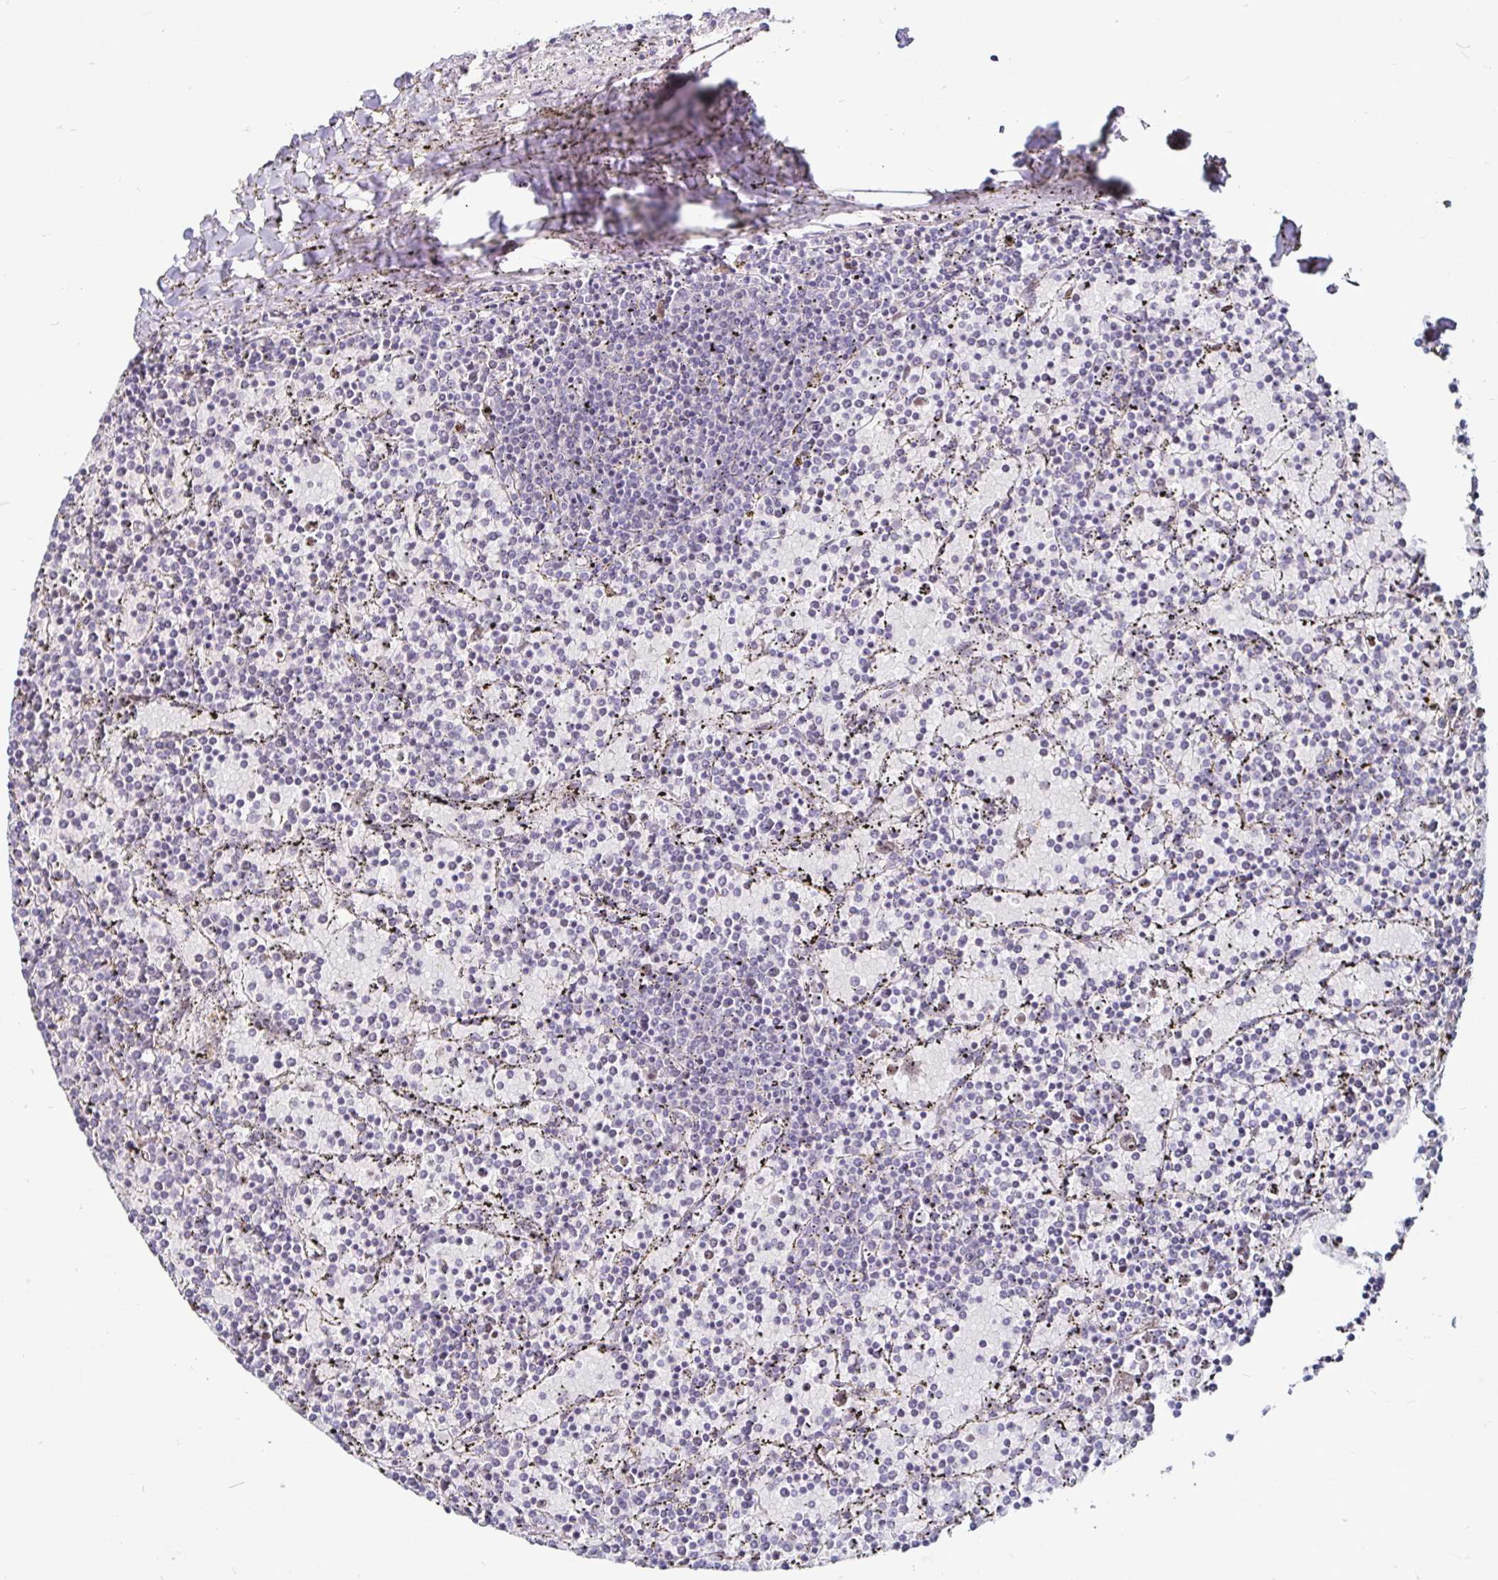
{"staining": {"intensity": "negative", "quantity": "none", "location": "none"}, "tissue": "lymphoma", "cell_type": "Tumor cells", "image_type": "cancer", "snomed": [{"axis": "morphology", "description": "Malignant lymphoma, non-Hodgkin's type, Low grade"}, {"axis": "topography", "description": "Spleen"}], "caption": "Tumor cells show no significant staining in low-grade malignant lymphoma, non-Hodgkin's type.", "gene": "FAIM2", "patient": {"sex": "female", "age": 77}}